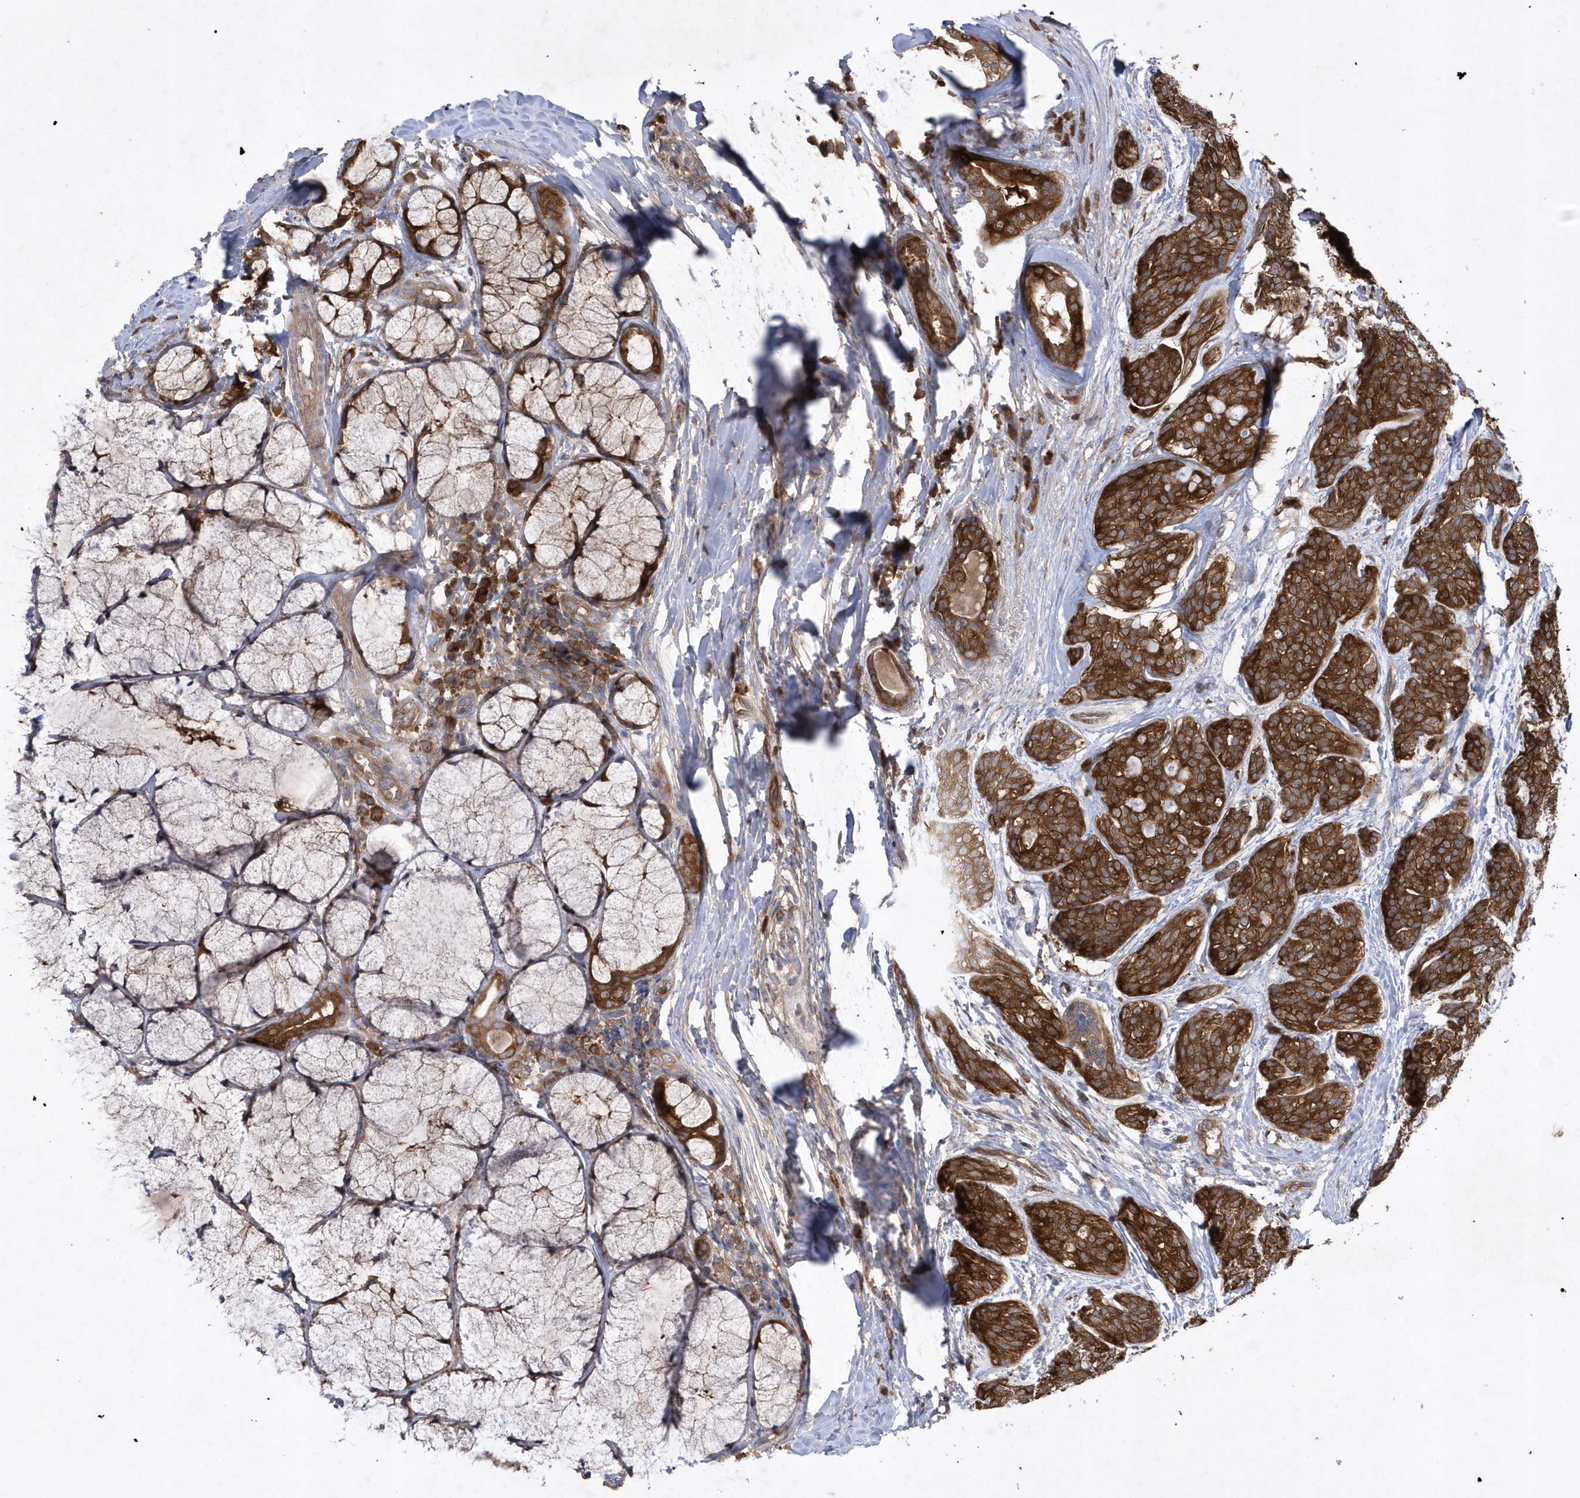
{"staining": {"intensity": "strong", "quantity": ">75%", "location": "cytoplasmic/membranous"}, "tissue": "head and neck cancer", "cell_type": "Tumor cells", "image_type": "cancer", "snomed": [{"axis": "morphology", "description": "Adenocarcinoma, NOS"}, {"axis": "topography", "description": "Head-Neck"}], "caption": "About >75% of tumor cells in adenocarcinoma (head and neck) display strong cytoplasmic/membranous protein staining as visualized by brown immunohistochemical staining.", "gene": "PAICS", "patient": {"sex": "male", "age": 66}}